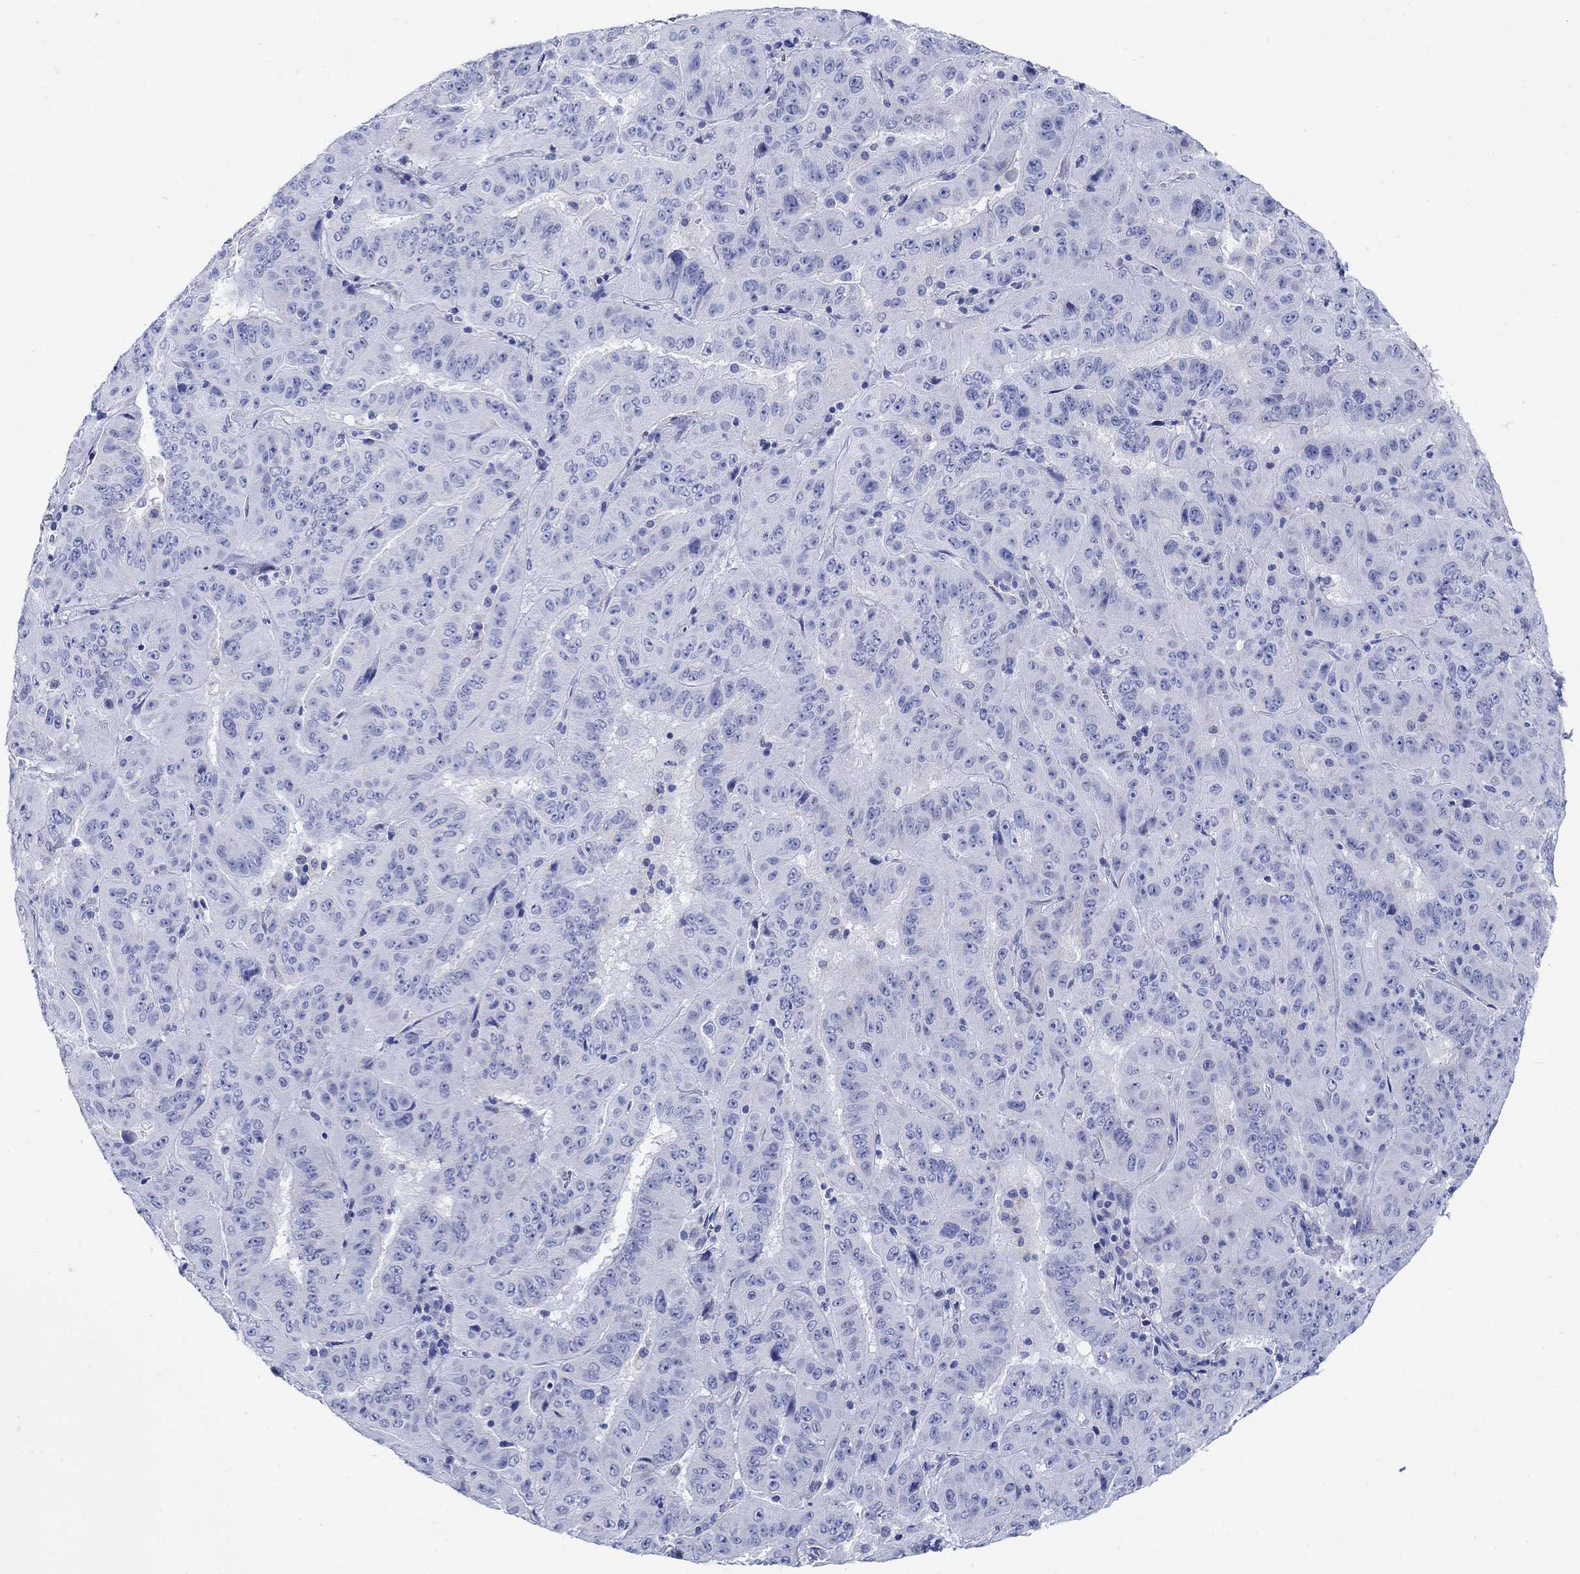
{"staining": {"intensity": "negative", "quantity": "none", "location": "none"}, "tissue": "pancreatic cancer", "cell_type": "Tumor cells", "image_type": "cancer", "snomed": [{"axis": "morphology", "description": "Adenocarcinoma, NOS"}, {"axis": "topography", "description": "Pancreas"}], "caption": "Immunohistochemistry micrograph of pancreatic cancer (adenocarcinoma) stained for a protein (brown), which demonstrates no staining in tumor cells. Brightfield microscopy of immunohistochemistry (IHC) stained with DAB (brown) and hematoxylin (blue), captured at high magnification.", "gene": "ZDHHC14", "patient": {"sex": "male", "age": 63}}